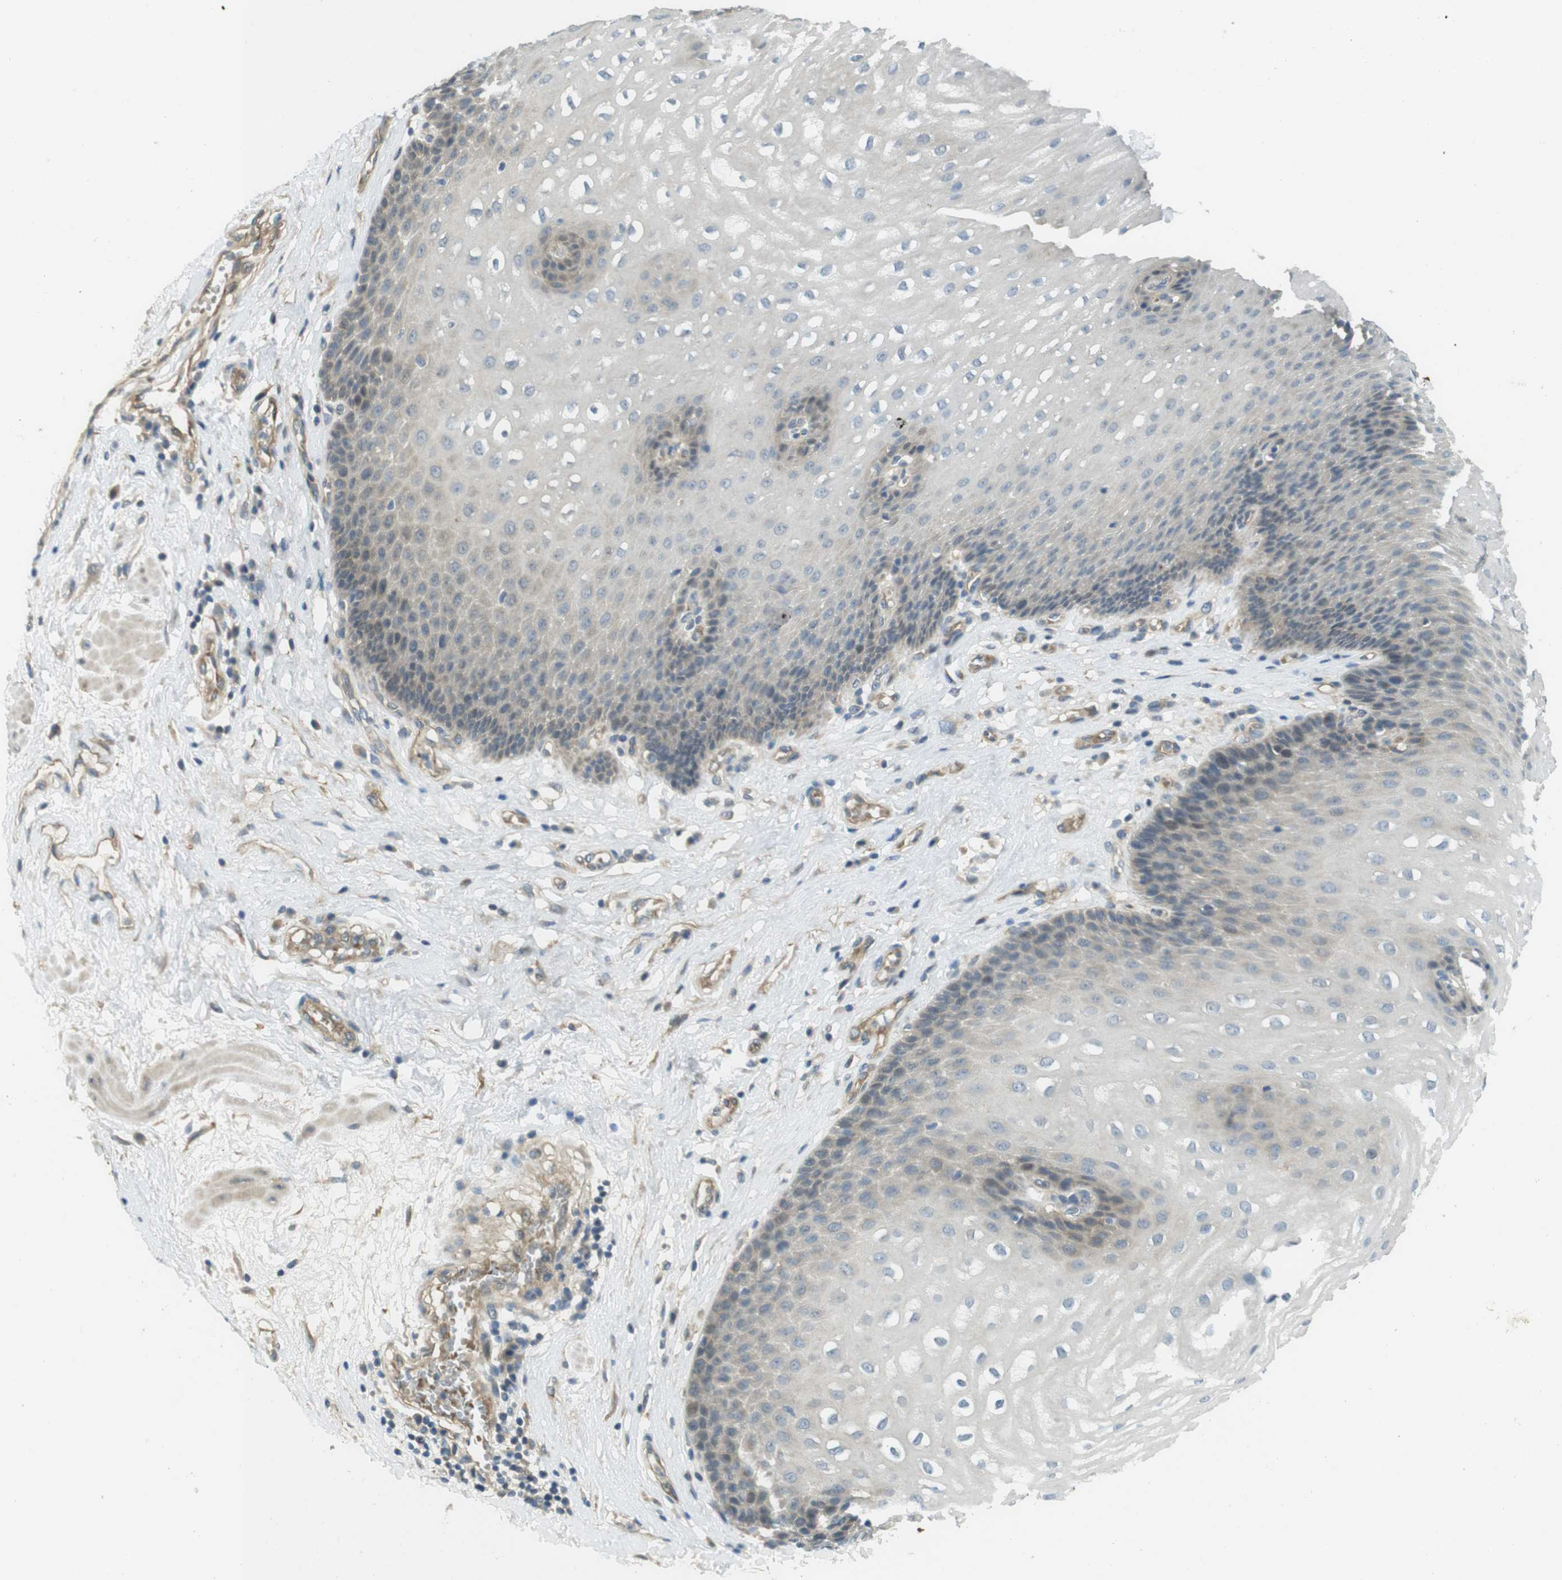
{"staining": {"intensity": "weak", "quantity": "<25%", "location": "cytoplasmic/membranous"}, "tissue": "esophagus", "cell_type": "Squamous epithelial cells", "image_type": "normal", "snomed": [{"axis": "morphology", "description": "Normal tissue, NOS"}, {"axis": "topography", "description": "Esophagus"}], "caption": "Immunohistochemistry (IHC) histopathology image of benign esophagus stained for a protein (brown), which displays no expression in squamous epithelial cells. (Immunohistochemistry, brightfield microscopy, high magnification).", "gene": "ABHD15", "patient": {"sex": "male", "age": 48}}